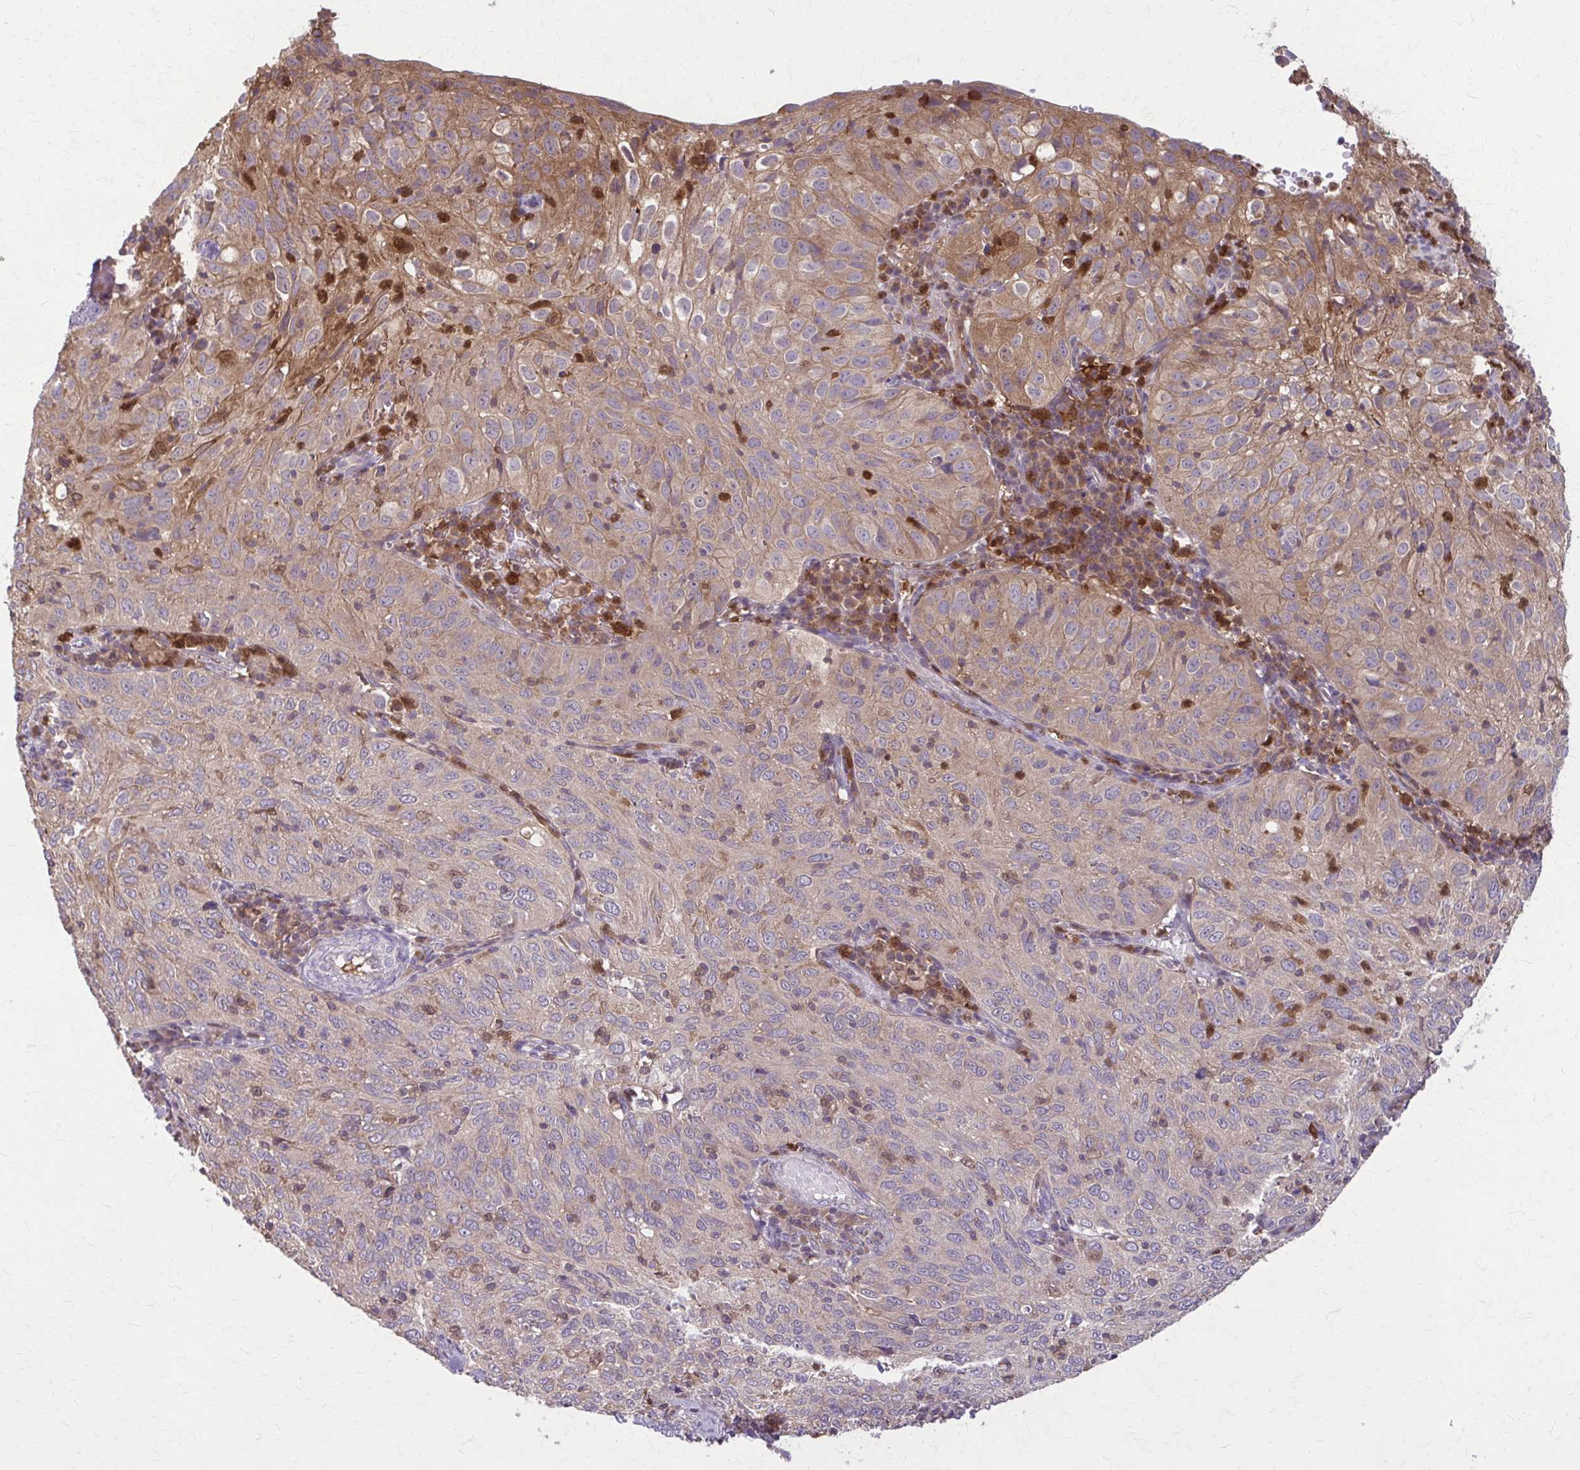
{"staining": {"intensity": "moderate", "quantity": "<25%", "location": "cytoplasmic/membranous"}, "tissue": "cervical cancer", "cell_type": "Tumor cells", "image_type": "cancer", "snomed": [{"axis": "morphology", "description": "Squamous cell carcinoma, NOS"}, {"axis": "topography", "description": "Cervix"}], "caption": "This is an image of IHC staining of squamous cell carcinoma (cervical), which shows moderate positivity in the cytoplasmic/membranous of tumor cells.", "gene": "NRBF2", "patient": {"sex": "female", "age": 52}}